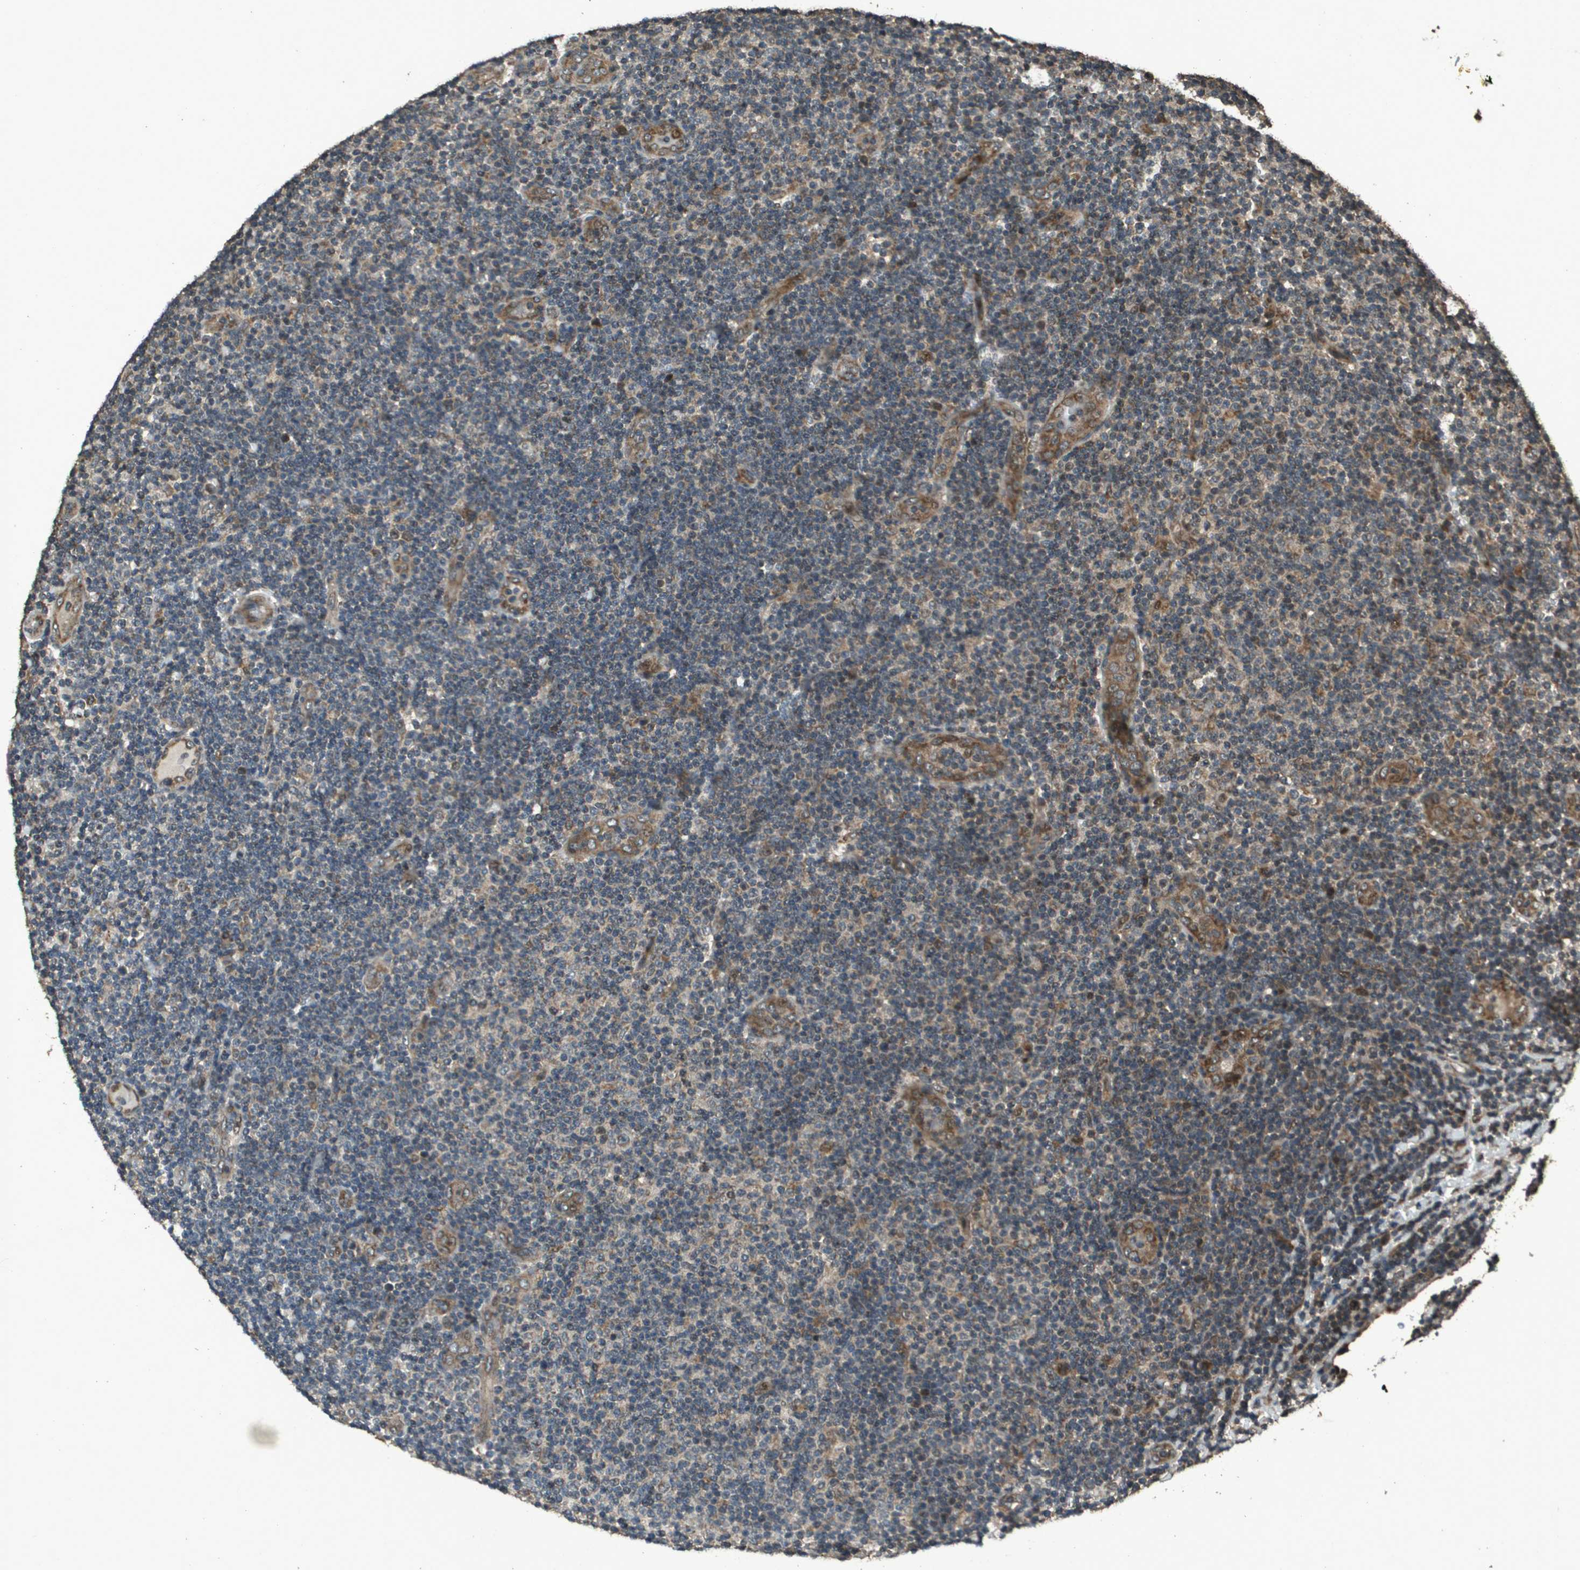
{"staining": {"intensity": "moderate", "quantity": "<25%", "location": "cytoplasmic/membranous"}, "tissue": "lymphoma", "cell_type": "Tumor cells", "image_type": "cancer", "snomed": [{"axis": "morphology", "description": "Malignant lymphoma, non-Hodgkin's type, Low grade"}, {"axis": "topography", "description": "Lymph node"}], "caption": "Malignant lymphoma, non-Hodgkin's type (low-grade) stained with IHC shows moderate cytoplasmic/membranous positivity in about <25% of tumor cells. (brown staining indicates protein expression, while blue staining denotes nuclei).", "gene": "FIG4", "patient": {"sex": "male", "age": 83}}